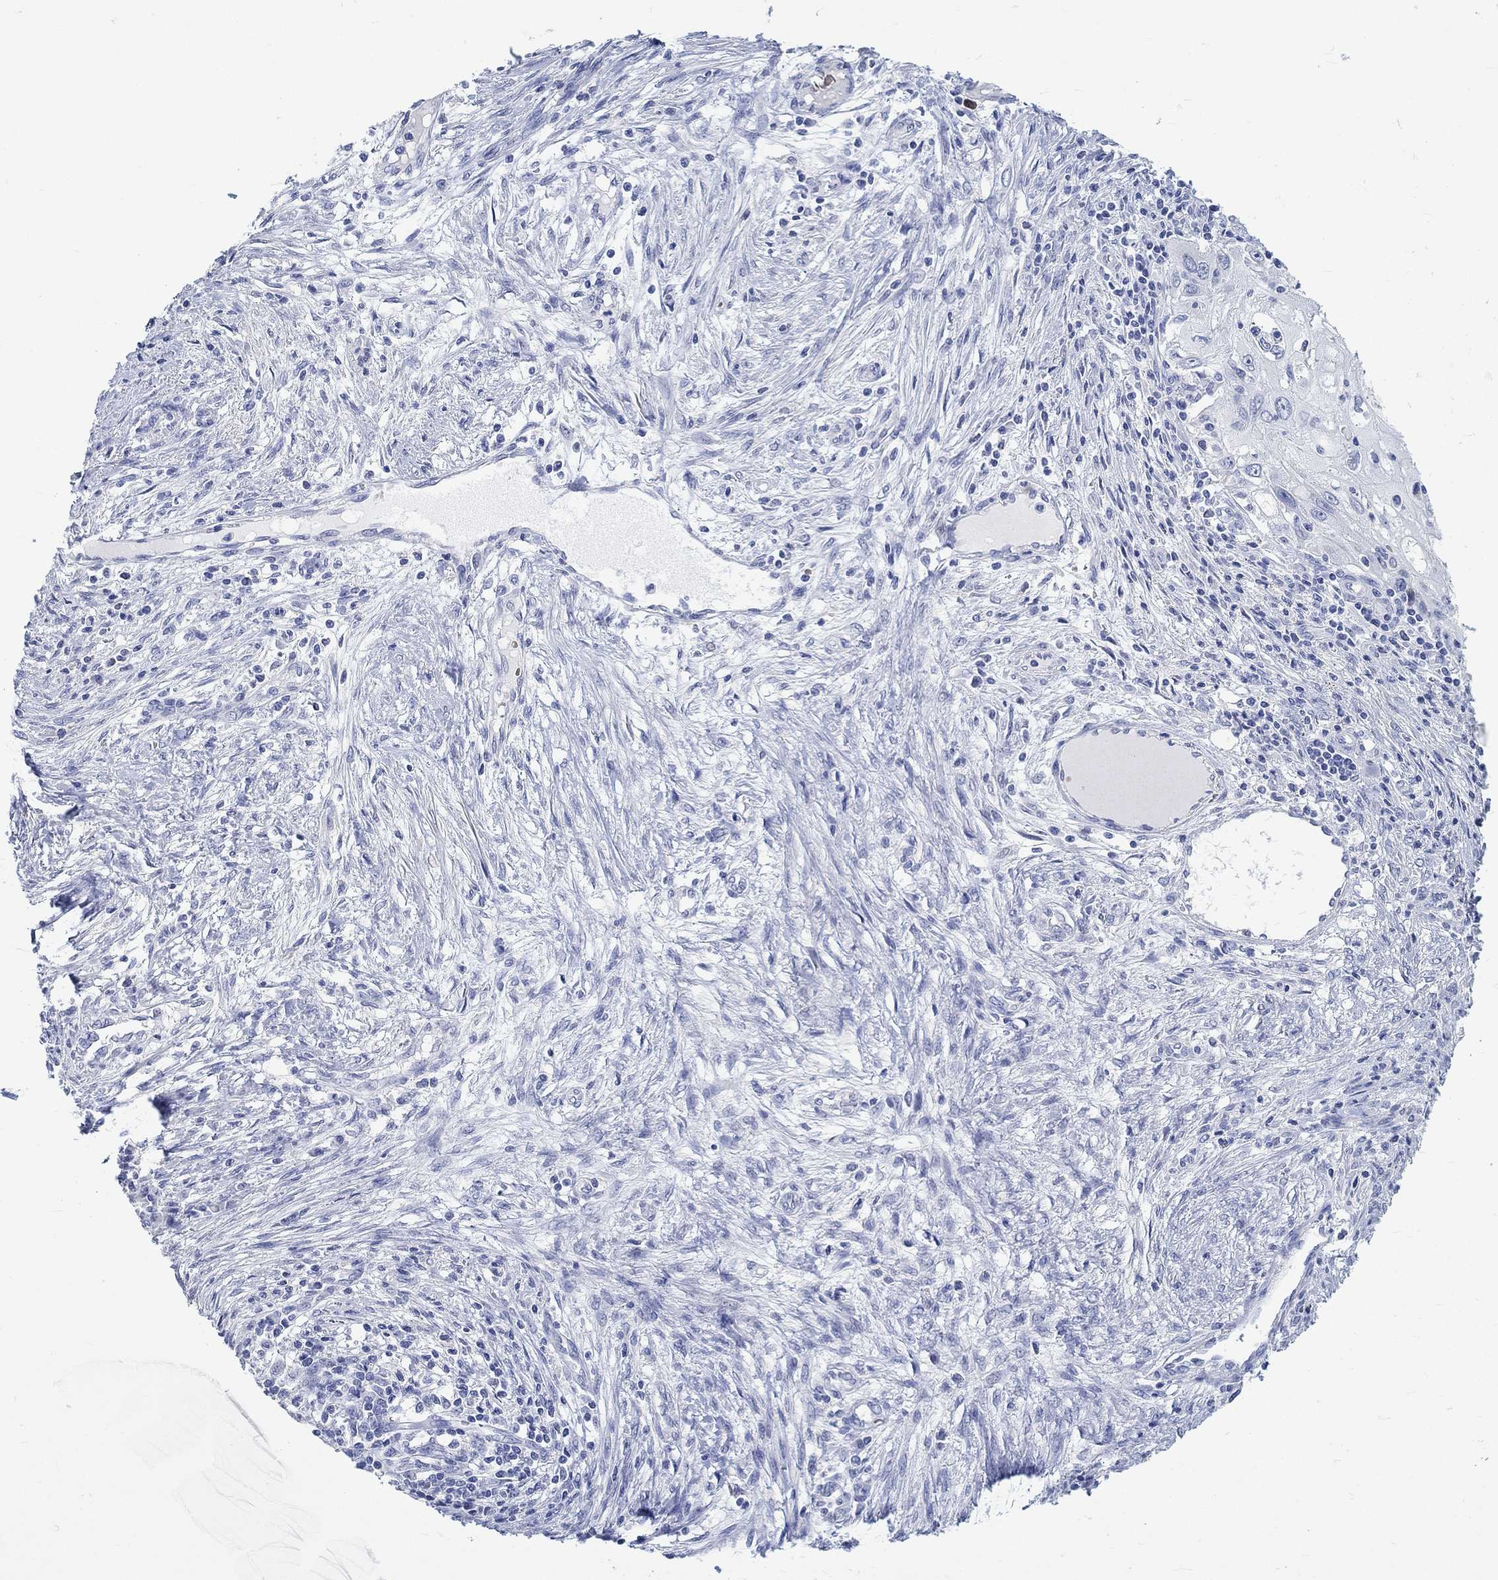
{"staining": {"intensity": "negative", "quantity": "none", "location": "none"}, "tissue": "cervical cancer", "cell_type": "Tumor cells", "image_type": "cancer", "snomed": [{"axis": "morphology", "description": "Squamous cell carcinoma, NOS"}, {"axis": "topography", "description": "Cervix"}], "caption": "High power microscopy photomicrograph of an immunohistochemistry histopathology image of cervical cancer (squamous cell carcinoma), revealing no significant positivity in tumor cells.", "gene": "GRIA3", "patient": {"sex": "female", "age": 70}}